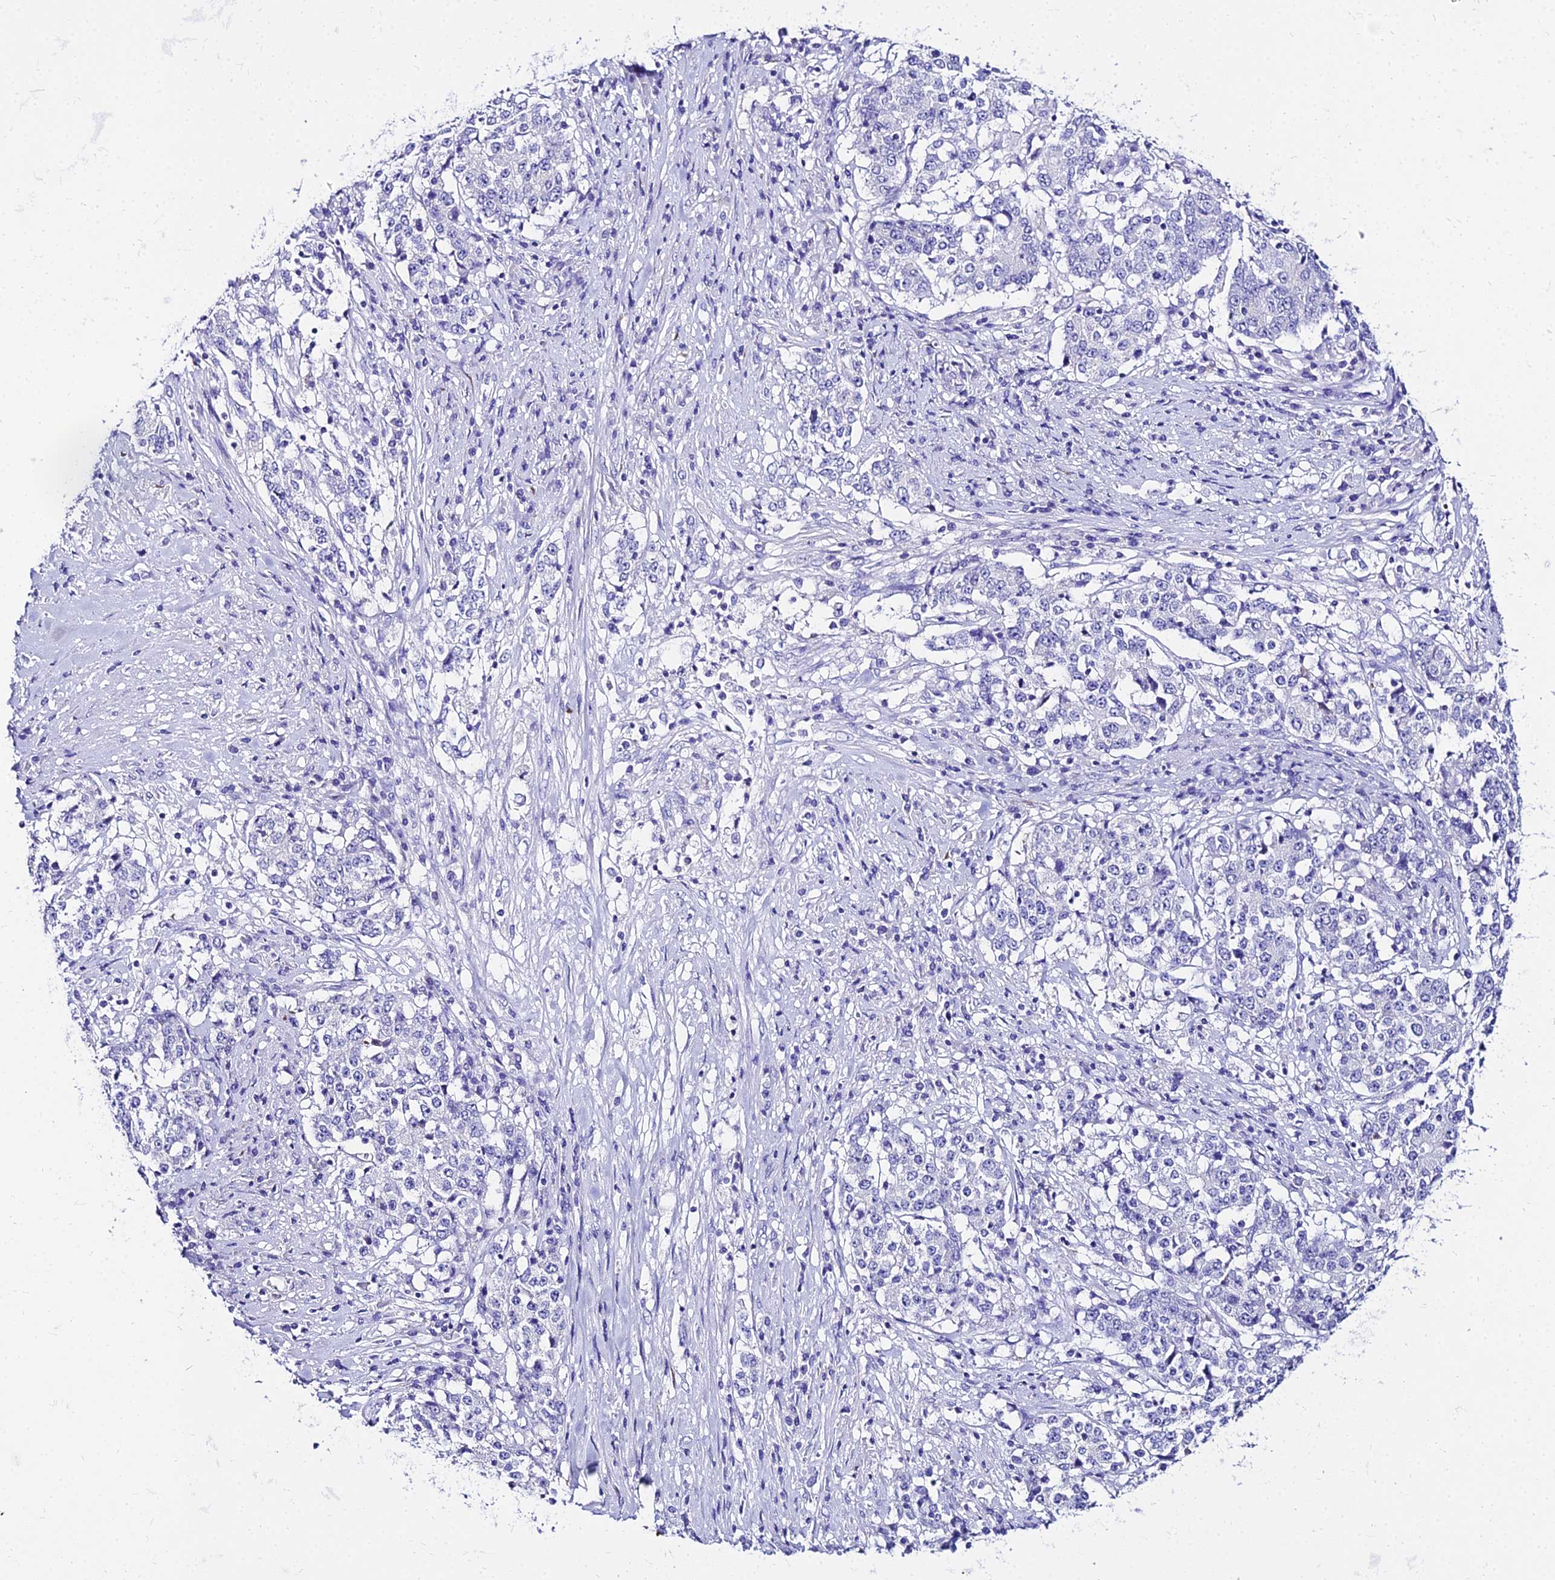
{"staining": {"intensity": "negative", "quantity": "none", "location": "none"}, "tissue": "stomach cancer", "cell_type": "Tumor cells", "image_type": "cancer", "snomed": [{"axis": "morphology", "description": "Adenocarcinoma, NOS"}, {"axis": "topography", "description": "Stomach"}], "caption": "Immunohistochemistry (IHC) photomicrograph of stomach cancer (adenocarcinoma) stained for a protein (brown), which displays no staining in tumor cells.", "gene": "TUBA3D", "patient": {"sex": "male", "age": 59}}